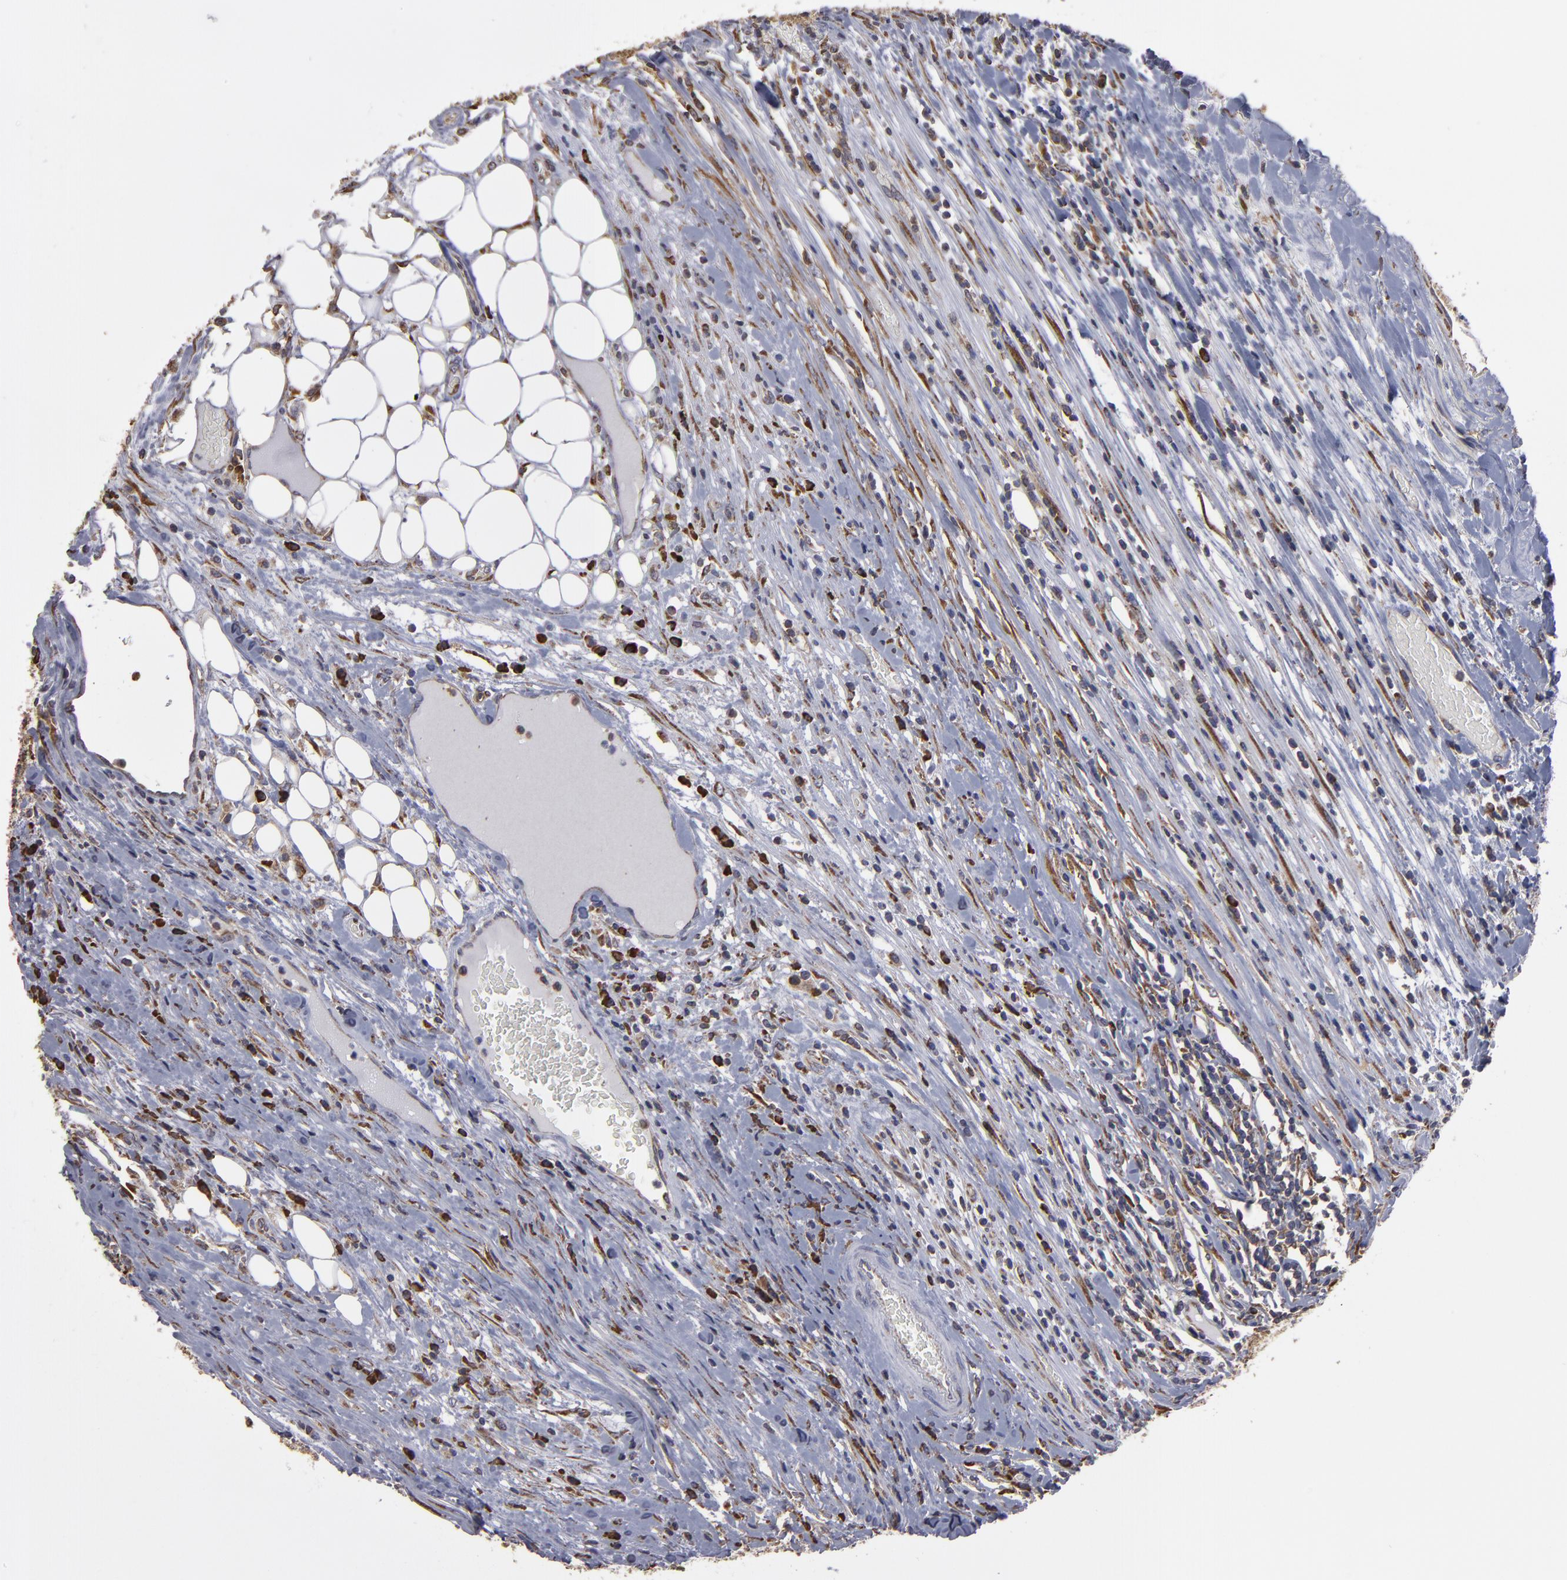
{"staining": {"intensity": "weak", "quantity": ">75%", "location": "cytoplasmic/membranous"}, "tissue": "colorectal cancer", "cell_type": "Tumor cells", "image_type": "cancer", "snomed": [{"axis": "morphology", "description": "Adenocarcinoma, NOS"}, {"axis": "topography", "description": "Colon"}], "caption": "Human colorectal adenocarcinoma stained with a protein marker reveals weak staining in tumor cells.", "gene": "SND1", "patient": {"sex": "female", "age": 53}}